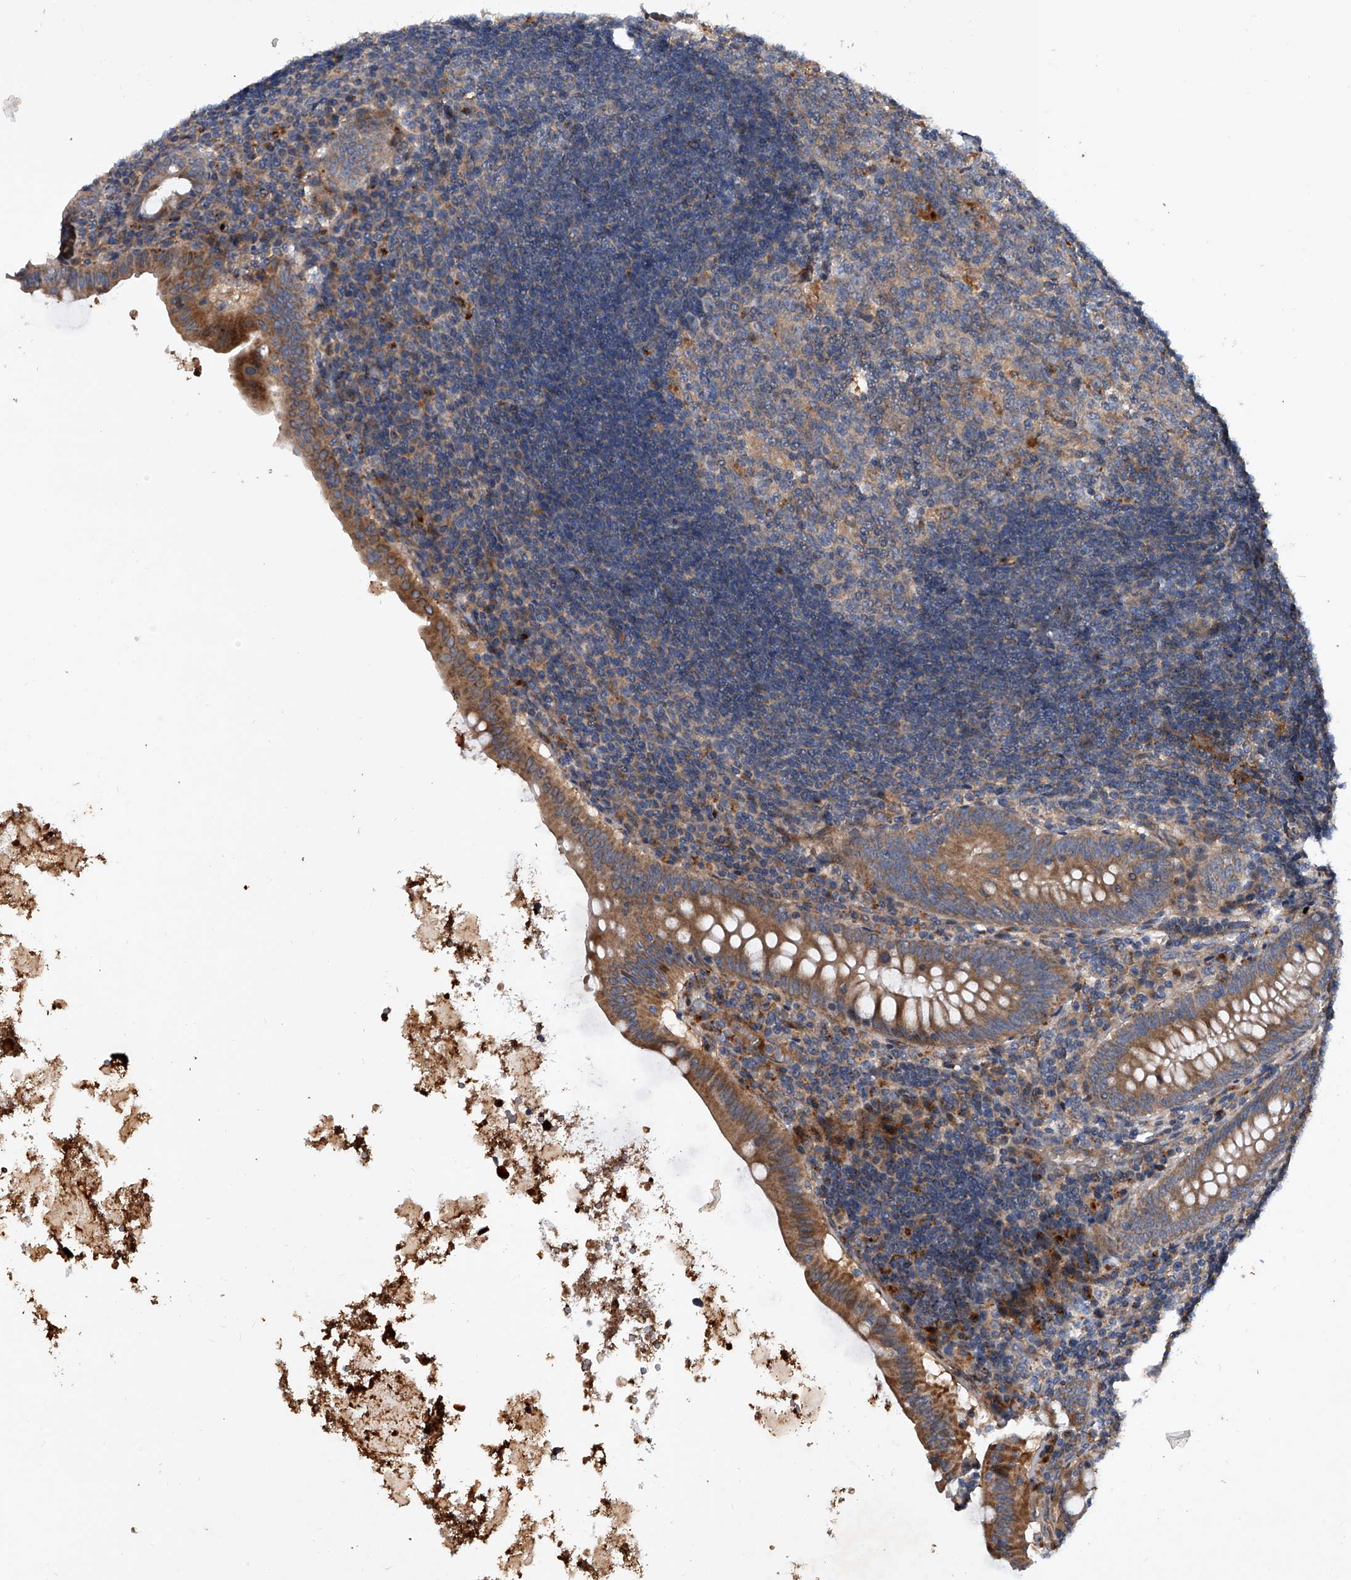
{"staining": {"intensity": "moderate", "quantity": ">75%", "location": "cytoplasmic/membranous"}, "tissue": "appendix", "cell_type": "Glandular cells", "image_type": "normal", "snomed": [{"axis": "morphology", "description": "Normal tissue, NOS"}, {"axis": "topography", "description": "Appendix"}], "caption": "Immunohistochemistry micrograph of unremarkable appendix: appendix stained using immunohistochemistry (IHC) displays medium levels of moderate protein expression localized specifically in the cytoplasmic/membranous of glandular cells, appearing as a cytoplasmic/membranous brown color.", "gene": "USP47", "patient": {"sex": "female", "age": 54}}